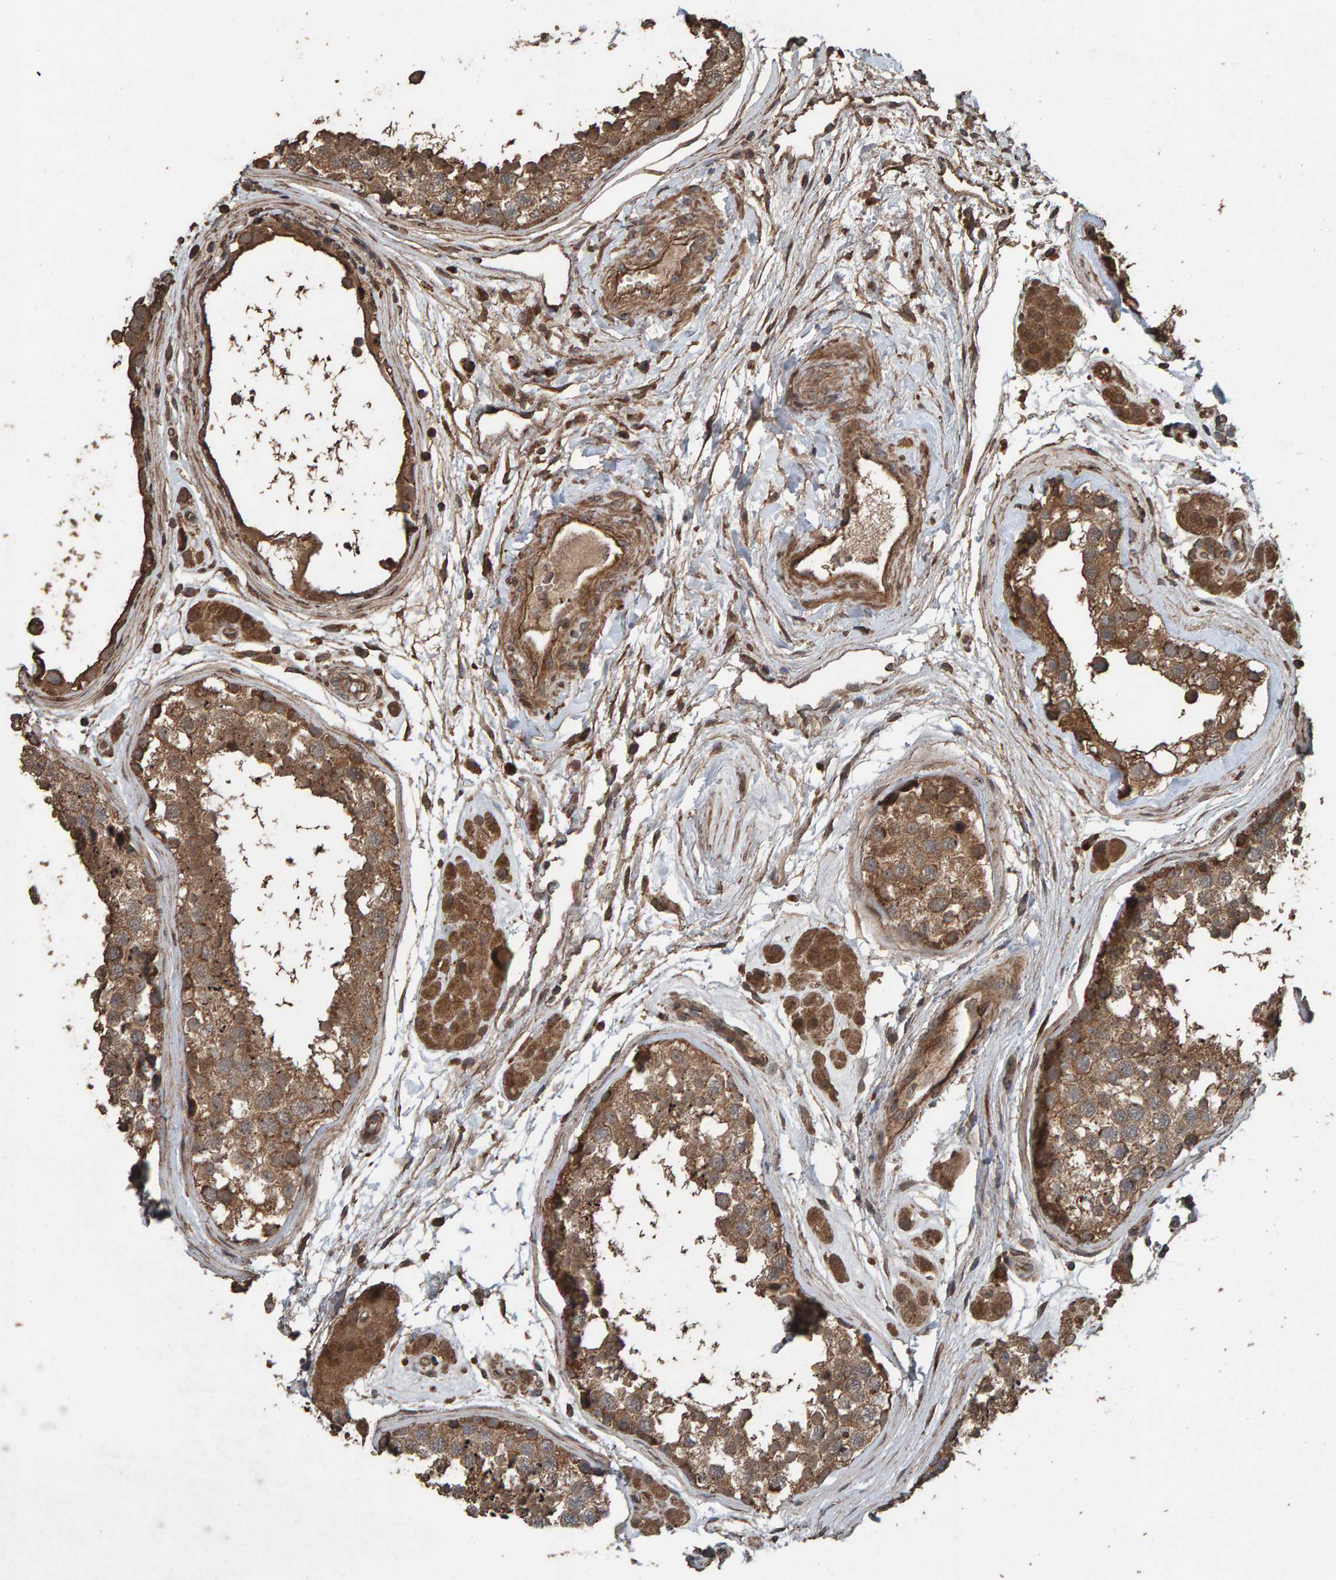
{"staining": {"intensity": "moderate", "quantity": ">75%", "location": "cytoplasmic/membranous"}, "tissue": "testis", "cell_type": "Cells in seminiferous ducts", "image_type": "normal", "snomed": [{"axis": "morphology", "description": "Normal tissue, NOS"}, {"axis": "topography", "description": "Testis"}], "caption": "Immunohistochemistry of benign testis exhibits medium levels of moderate cytoplasmic/membranous staining in about >75% of cells in seminiferous ducts.", "gene": "DUS1L", "patient": {"sex": "male", "age": 56}}